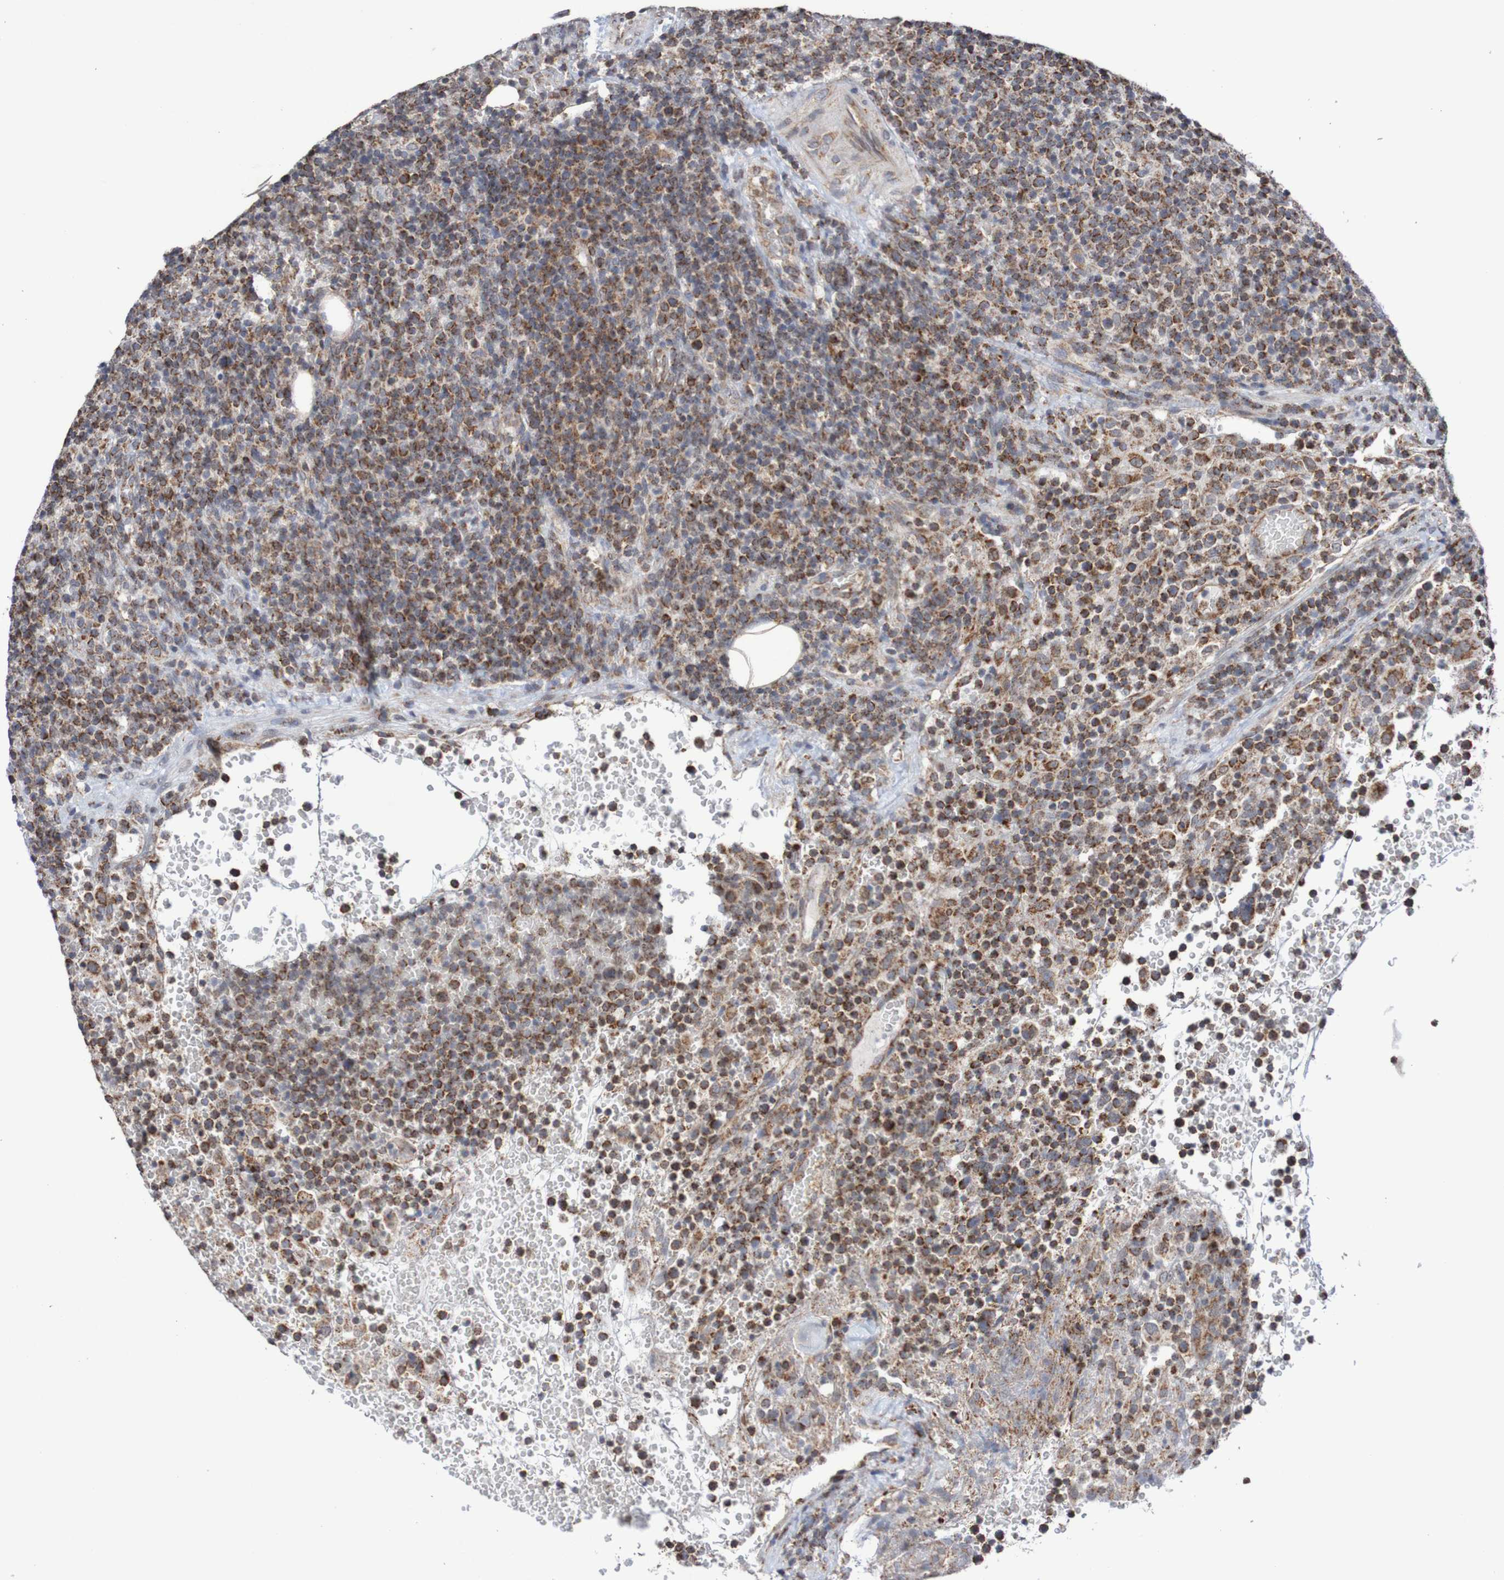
{"staining": {"intensity": "strong", "quantity": ">75%", "location": "cytoplasmic/membranous"}, "tissue": "lymphoma", "cell_type": "Tumor cells", "image_type": "cancer", "snomed": [{"axis": "morphology", "description": "Malignant lymphoma, non-Hodgkin's type, High grade"}, {"axis": "topography", "description": "Lymph node"}], "caption": "The photomicrograph shows staining of high-grade malignant lymphoma, non-Hodgkin's type, revealing strong cytoplasmic/membranous protein staining (brown color) within tumor cells. The staining was performed using DAB, with brown indicating positive protein expression. Nuclei are stained blue with hematoxylin.", "gene": "DVL1", "patient": {"sex": "male", "age": 61}}